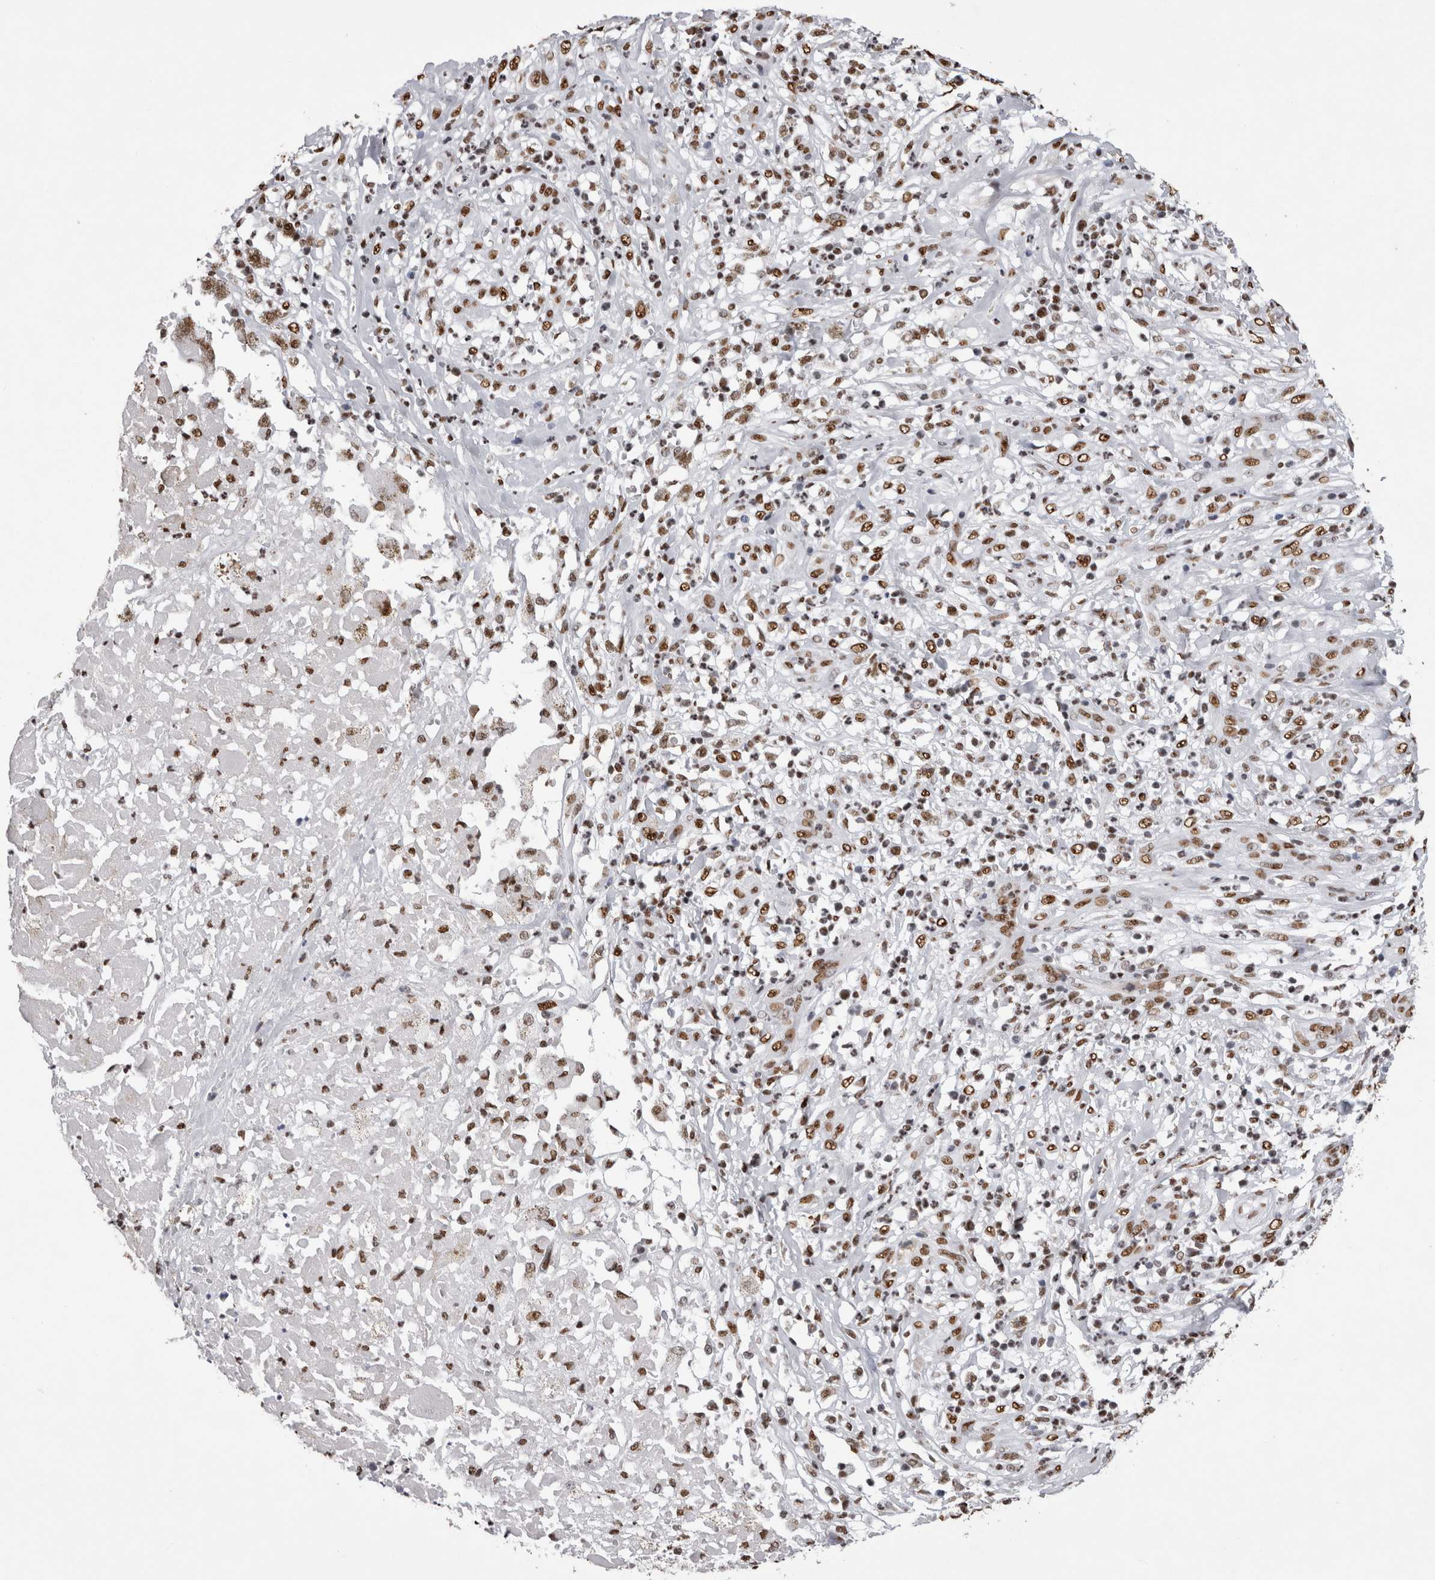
{"staining": {"intensity": "strong", "quantity": ">75%", "location": "nuclear"}, "tissue": "melanoma", "cell_type": "Tumor cells", "image_type": "cancer", "snomed": [{"axis": "morphology", "description": "Necrosis, NOS"}, {"axis": "morphology", "description": "Malignant melanoma, NOS"}, {"axis": "topography", "description": "Skin"}], "caption": "Human malignant melanoma stained with a protein marker reveals strong staining in tumor cells.", "gene": "ALPK3", "patient": {"sex": "female", "age": 87}}